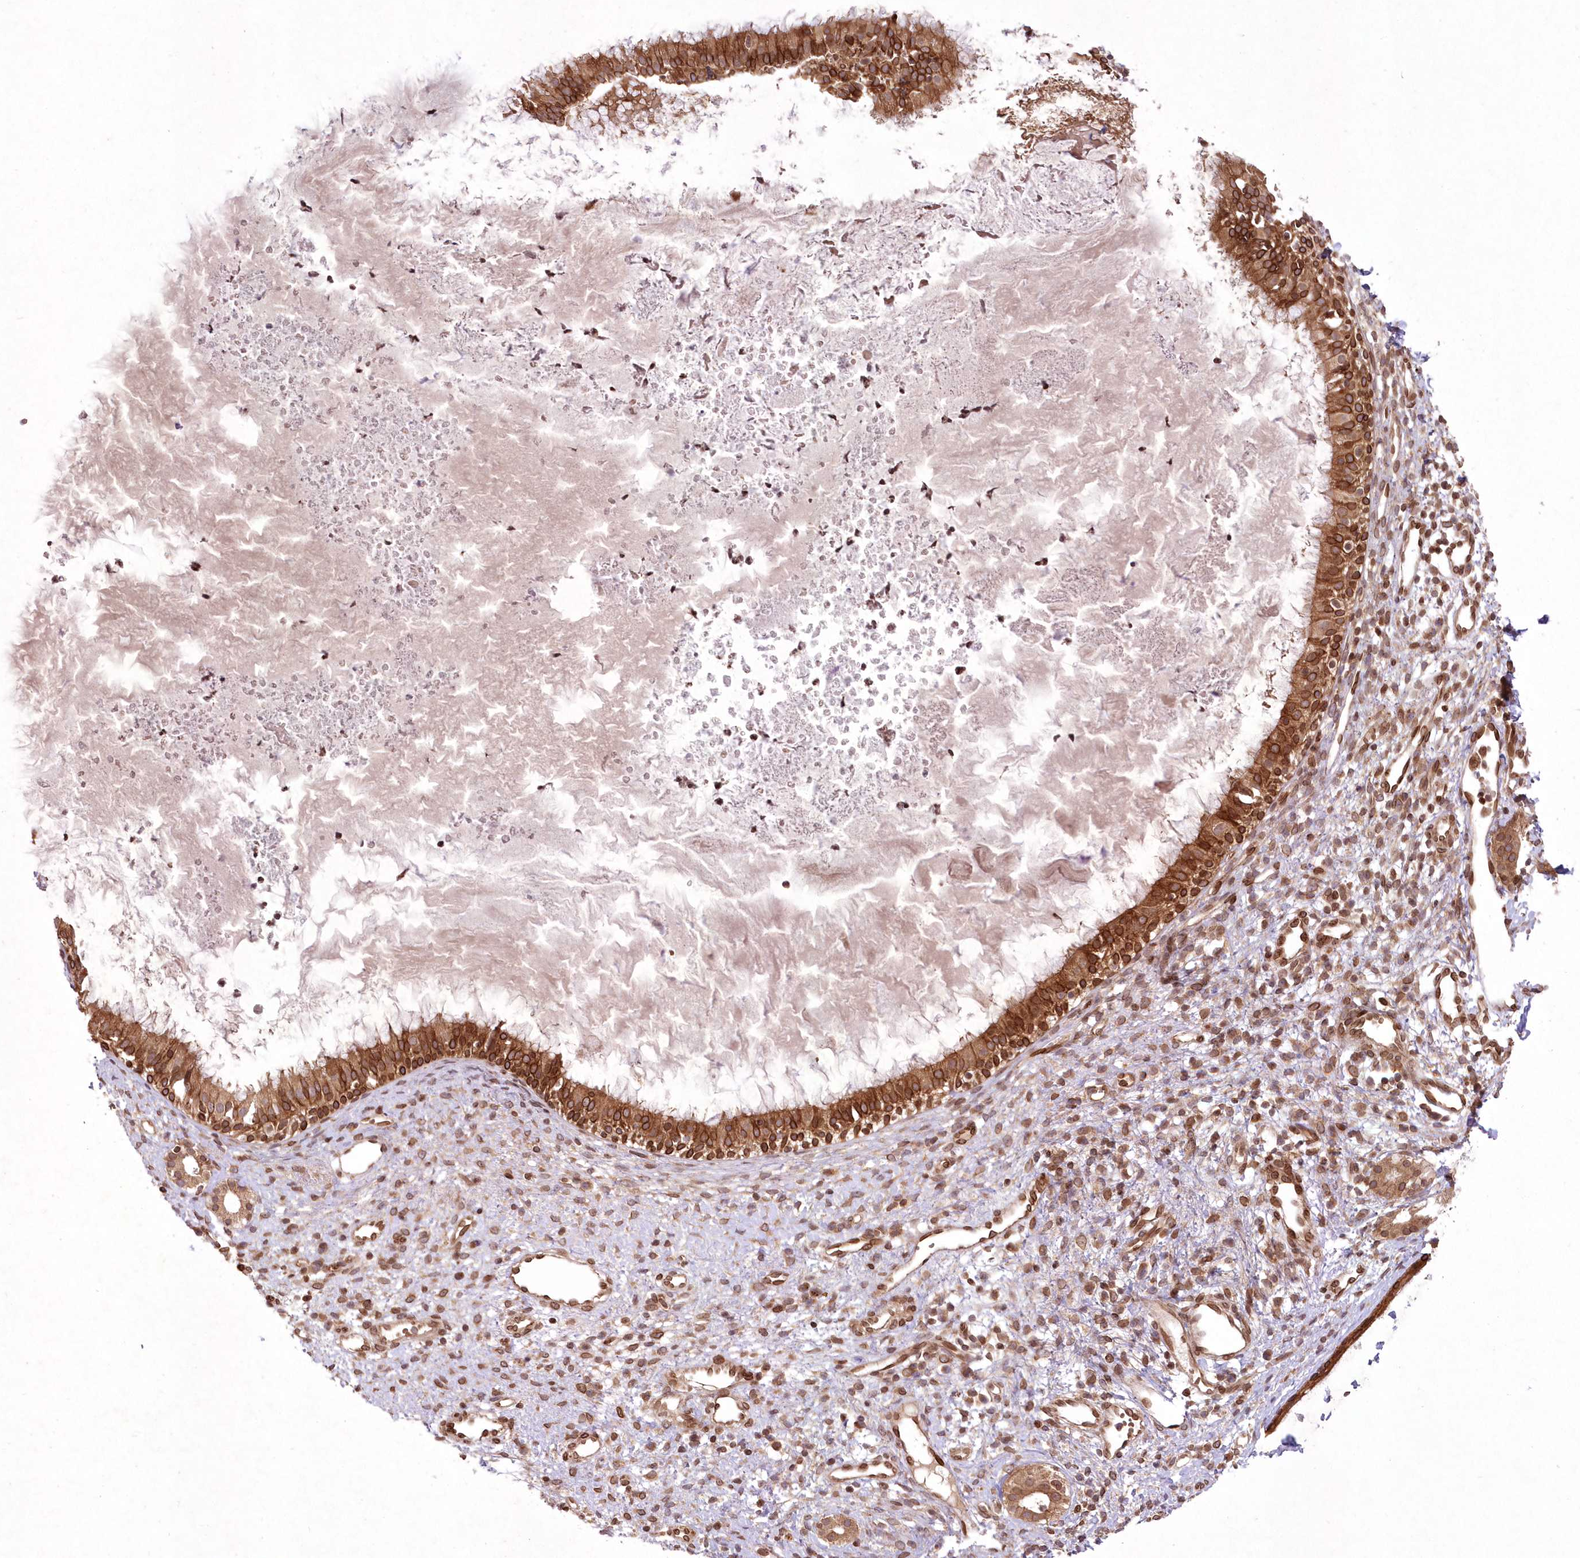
{"staining": {"intensity": "strong", "quantity": ">75%", "location": "cytoplasmic/membranous"}, "tissue": "nasopharynx", "cell_type": "Respiratory epithelial cells", "image_type": "normal", "snomed": [{"axis": "morphology", "description": "Normal tissue, NOS"}, {"axis": "topography", "description": "Nasopharynx"}], "caption": "A brown stain highlights strong cytoplasmic/membranous positivity of a protein in respiratory epithelial cells of benign nasopharynx.", "gene": "DNAJC27", "patient": {"sex": "male", "age": 22}}